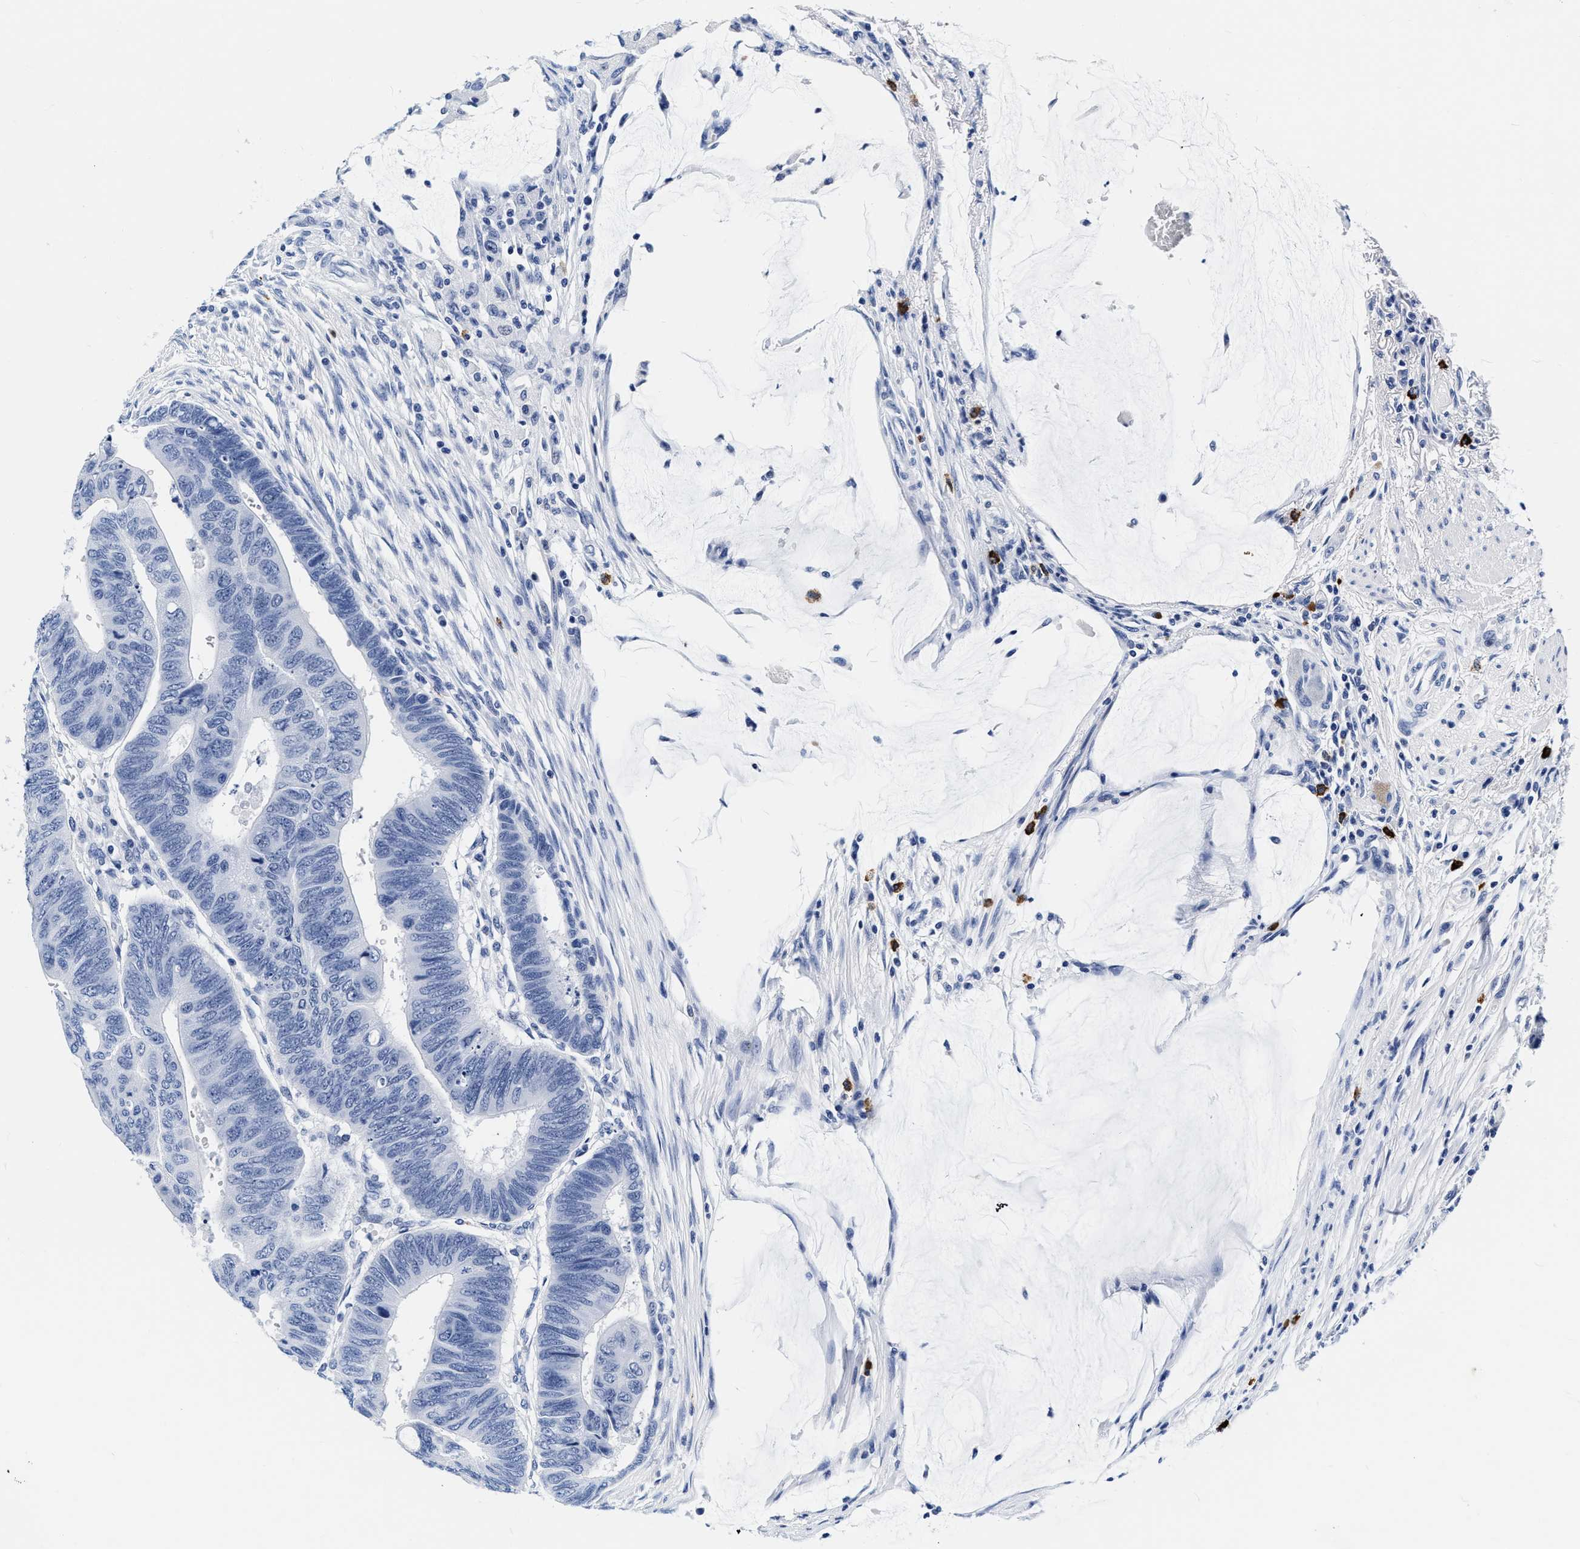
{"staining": {"intensity": "negative", "quantity": "none", "location": "none"}, "tissue": "colorectal cancer", "cell_type": "Tumor cells", "image_type": "cancer", "snomed": [{"axis": "morphology", "description": "Normal tissue, NOS"}, {"axis": "morphology", "description": "Adenocarcinoma, NOS"}, {"axis": "topography", "description": "Rectum"}, {"axis": "topography", "description": "Peripheral nerve tissue"}], "caption": "A high-resolution photomicrograph shows IHC staining of colorectal cancer (adenocarcinoma), which shows no significant positivity in tumor cells.", "gene": "CER1", "patient": {"sex": "male", "age": 92}}